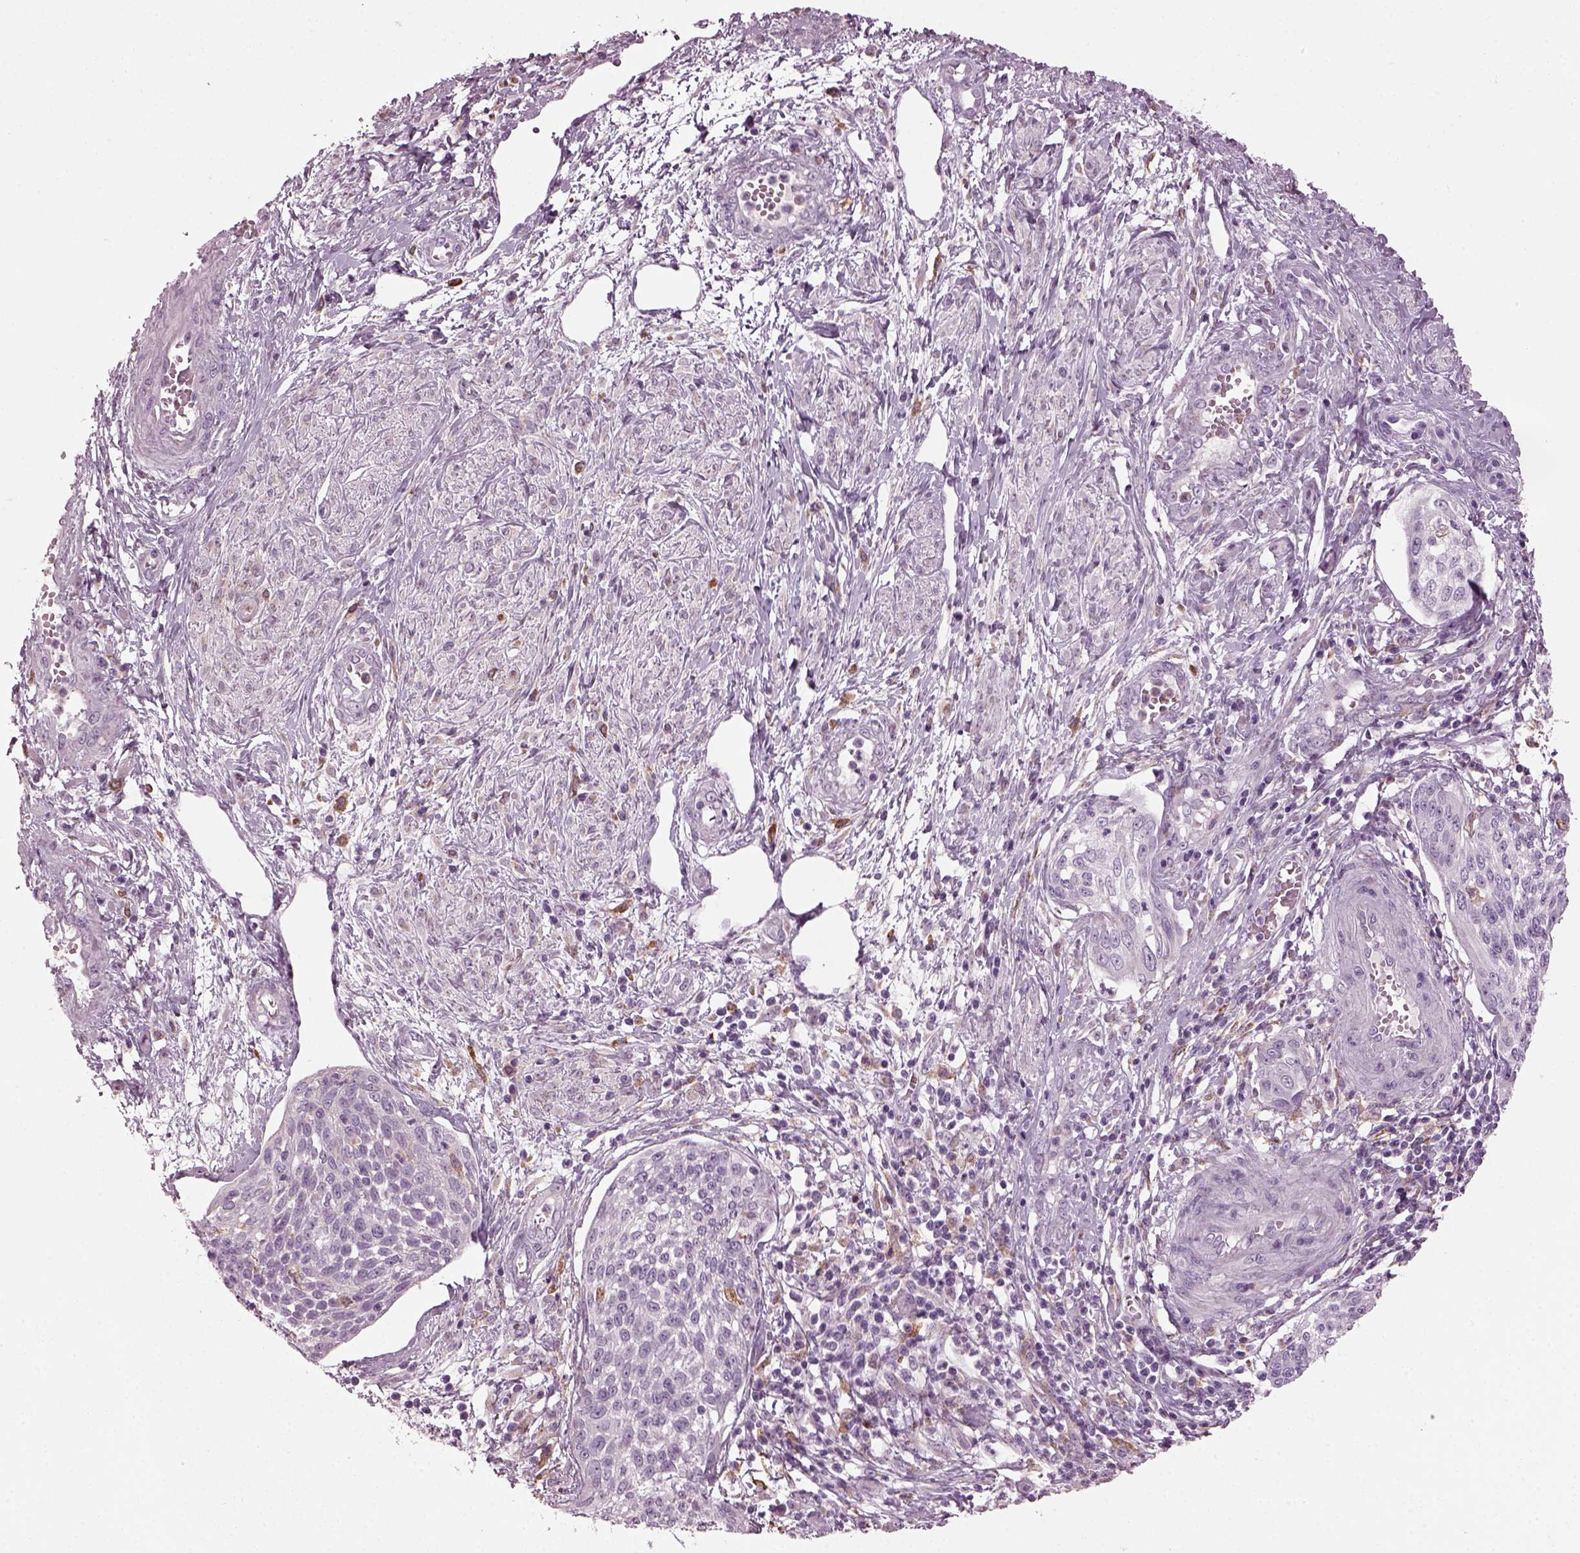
{"staining": {"intensity": "negative", "quantity": "none", "location": "none"}, "tissue": "cervical cancer", "cell_type": "Tumor cells", "image_type": "cancer", "snomed": [{"axis": "morphology", "description": "Squamous cell carcinoma, NOS"}, {"axis": "topography", "description": "Cervix"}], "caption": "Cervical squamous cell carcinoma stained for a protein using immunohistochemistry (IHC) reveals no staining tumor cells.", "gene": "TMEM231", "patient": {"sex": "female", "age": 34}}